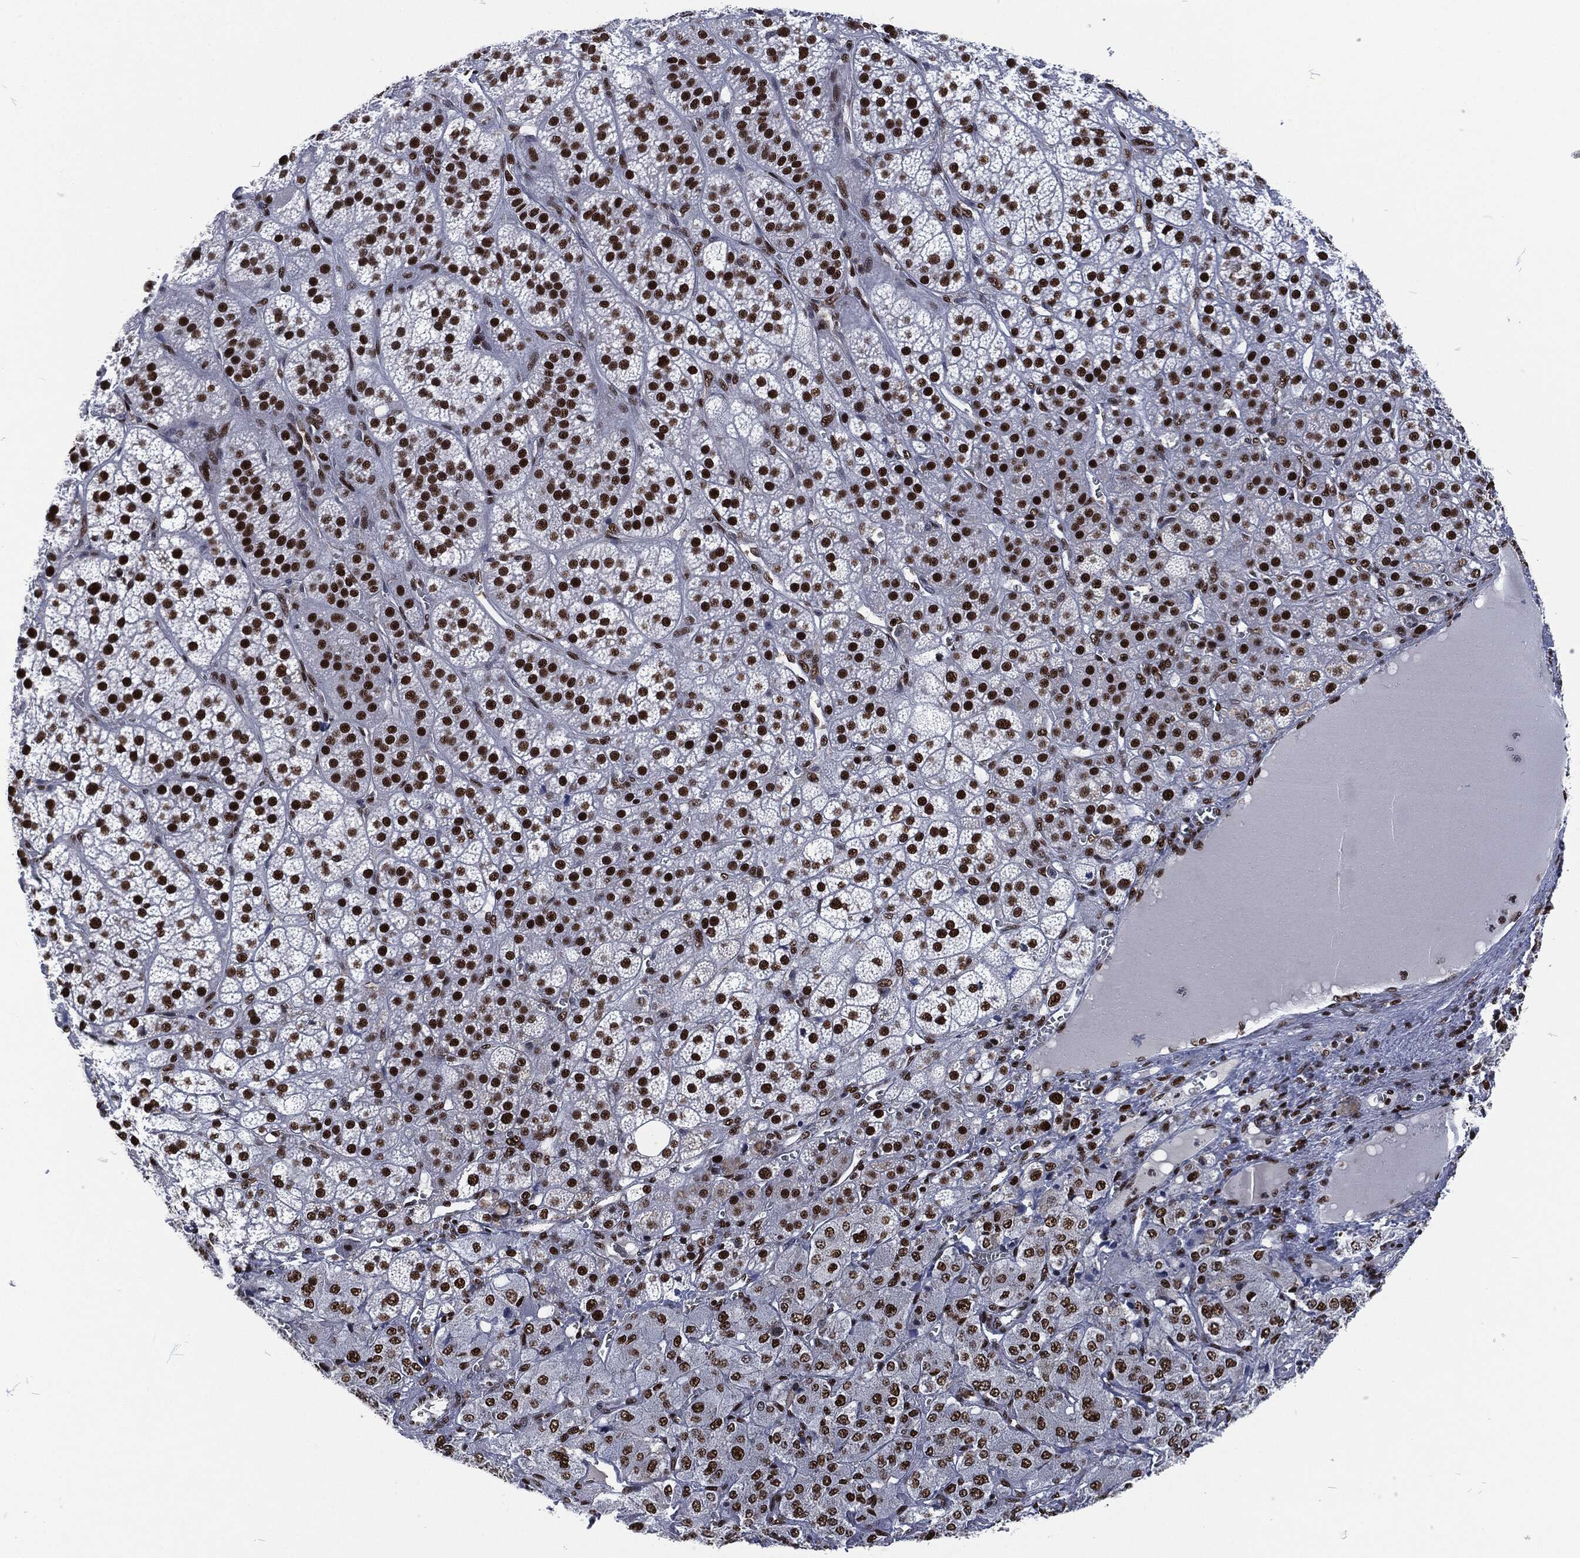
{"staining": {"intensity": "strong", "quantity": ">75%", "location": "nuclear"}, "tissue": "adrenal gland", "cell_type": "Glandular cells", "image_type": "normal", "snomed": [{"axis": "morphology", "description": "Normal tissue, NOS"}, {"axis": "topography", "description": "Adrenal gland"}], "caption": "Immunohistochemical staining of normal adrenal gland exhibits high levels of strong nuclear staining in about >75% of glandular cells.", "gene": "DCPS", "patient": {"sex": "female", "age": 60}}